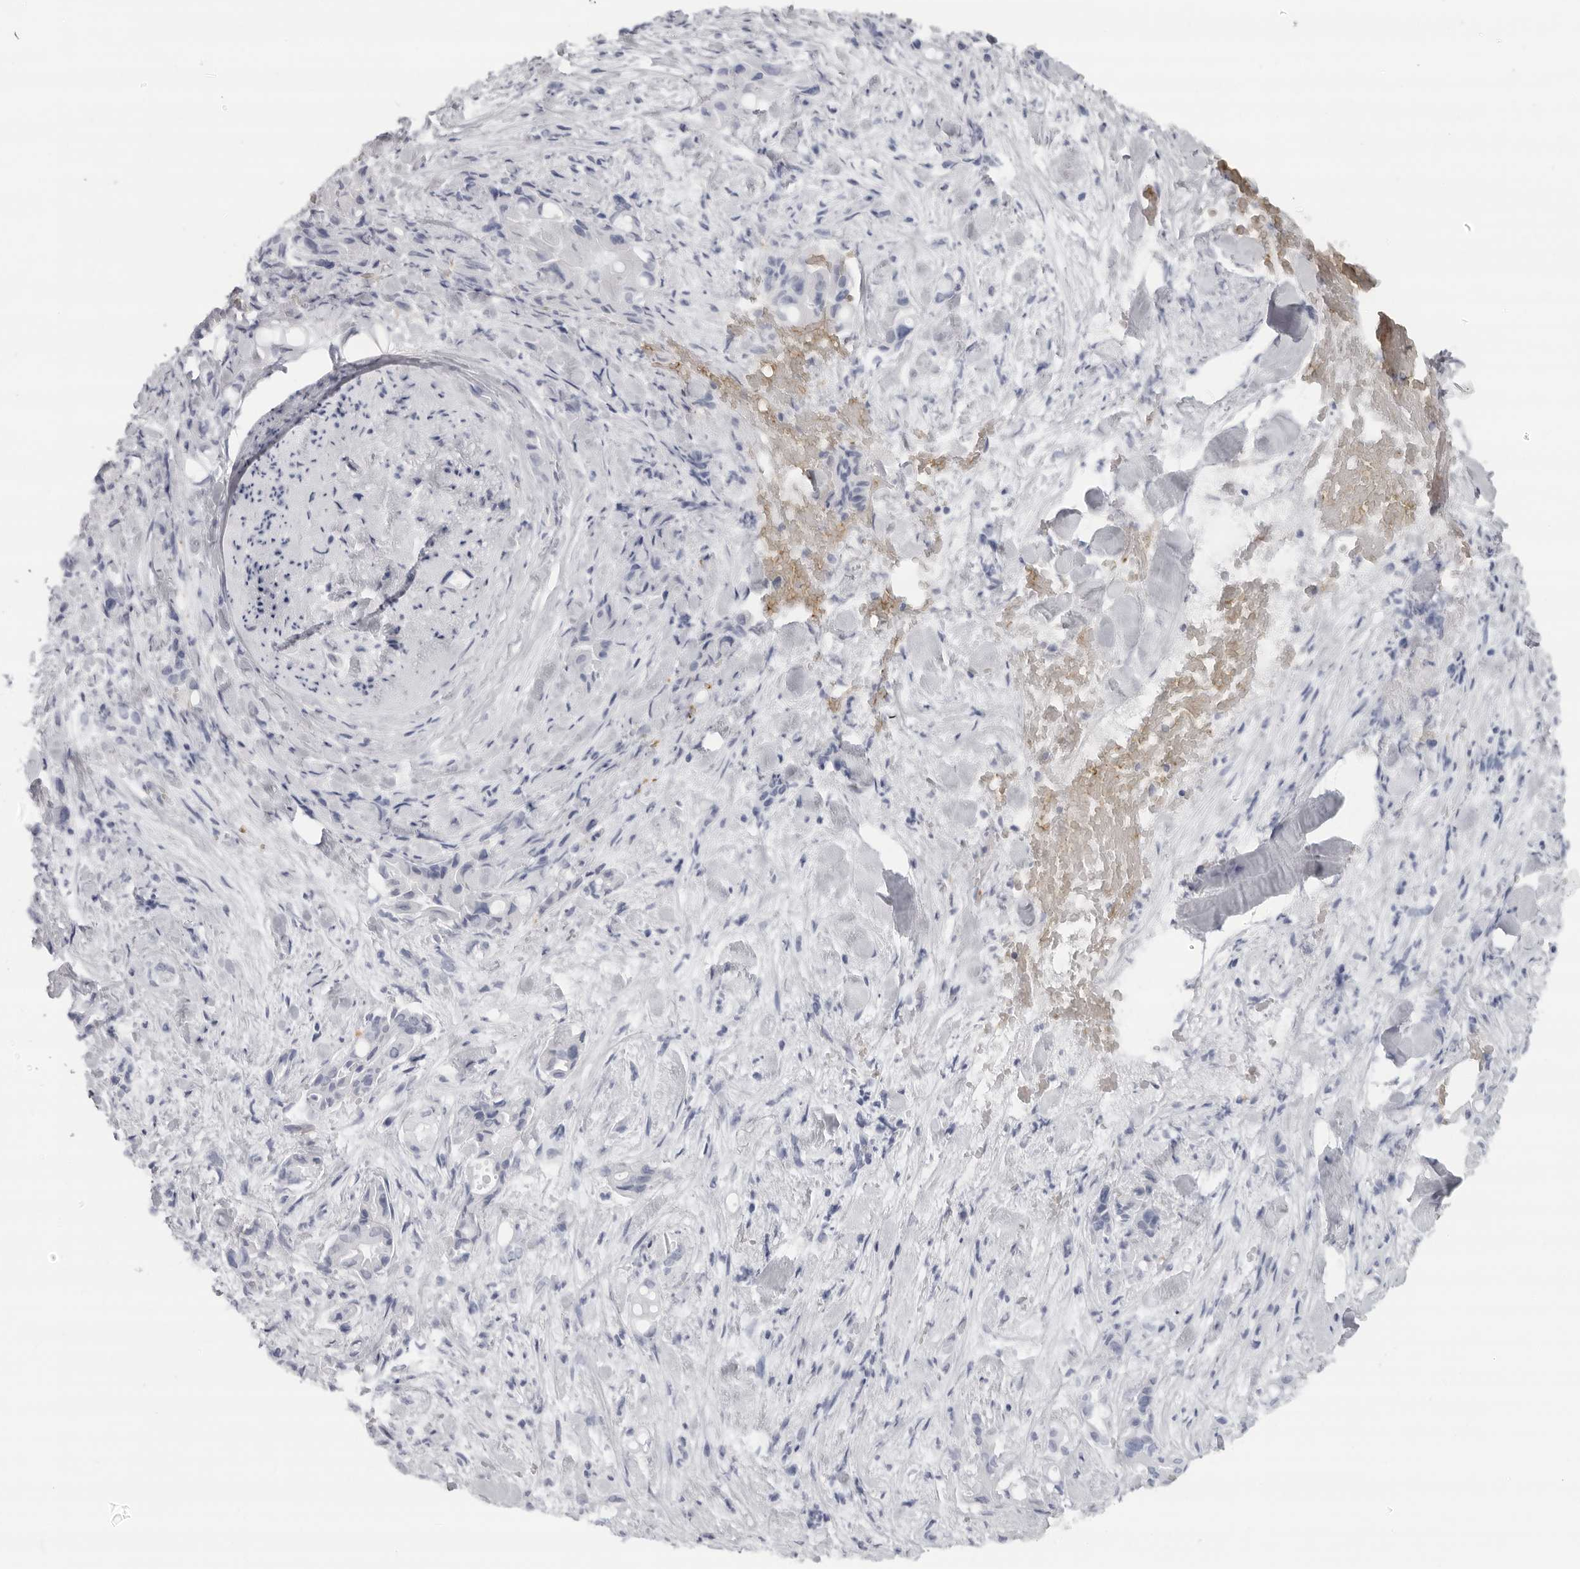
{"staining": {"intensity": "negative", "quantity": "none", "location": "none"}, "tissue": "liver cancer", "cell_type": "Tumor cells", "image_type": "cancer", "snomed": [{"axis": "morphology", "description": "Cholangiocarcinoma"}, {"axis": "topography", "description": "Liver"}], "caption": "Liver cancer (cholangiocarcinoma) was stained to show a protein in brown. There is no significant positivity in tumor cells.", "gene": "EPB41", "patient": {"sex": "female", "age": 68}}